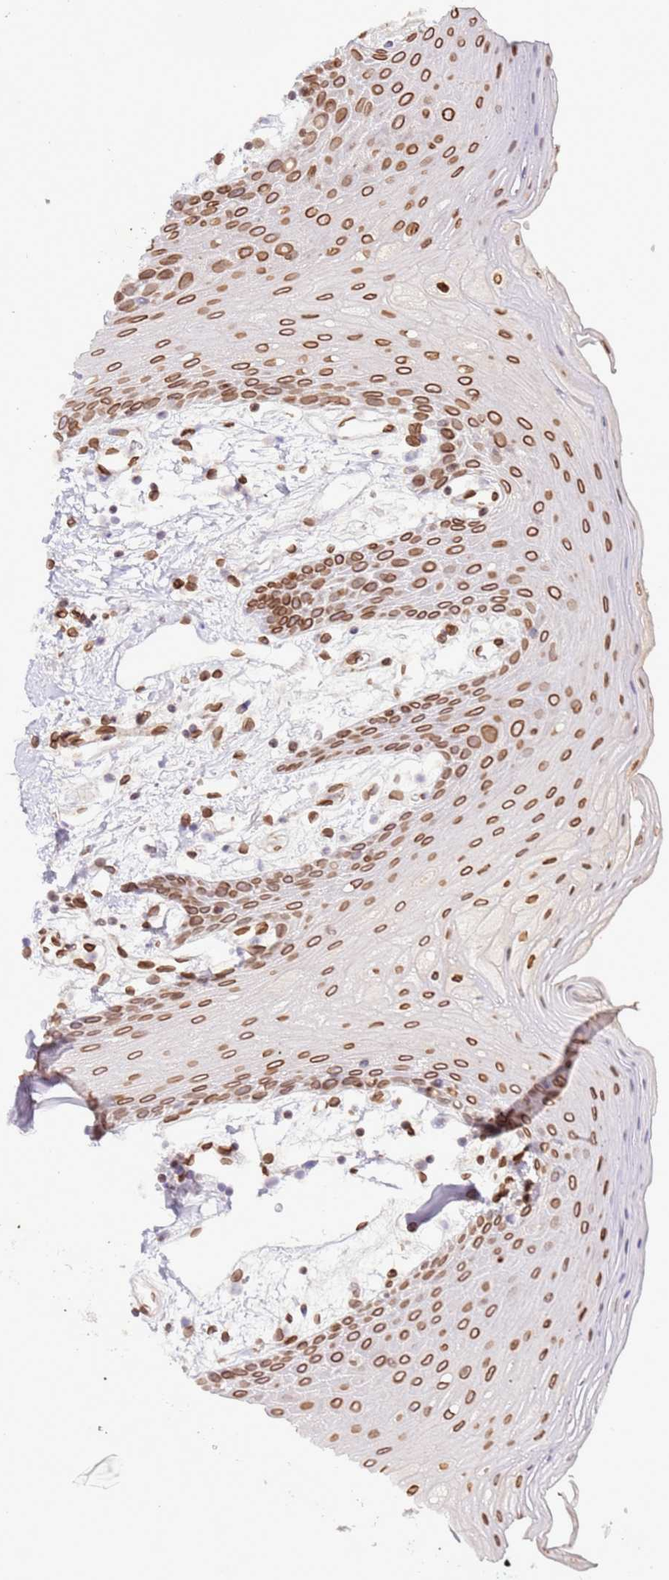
{"staining": {"intensity": "strong", "quantity": ">75%", "location": "cytoplasmic/membranous,nuclear"}, "tissue": "oral mucosa", "cell_type": "Squamous epithelial cells", "image_type": "normal", "snomed": [{"axis": "morphology", "description": "Normal tissue, NOS"}, {"axis": "topography", "description": "Oral tissue"}, {"axis": "topography", "description": "Tounge, NOS"}], "caption": "DAB immunohistochemical staining of benign oral mucosa shows strong cytoplasmic/membranous,nuclear protein staining in about >75% of squamous epithelial cells.", "gene": "TMEM47", "patient": {"sex": "female", "age": 59}}